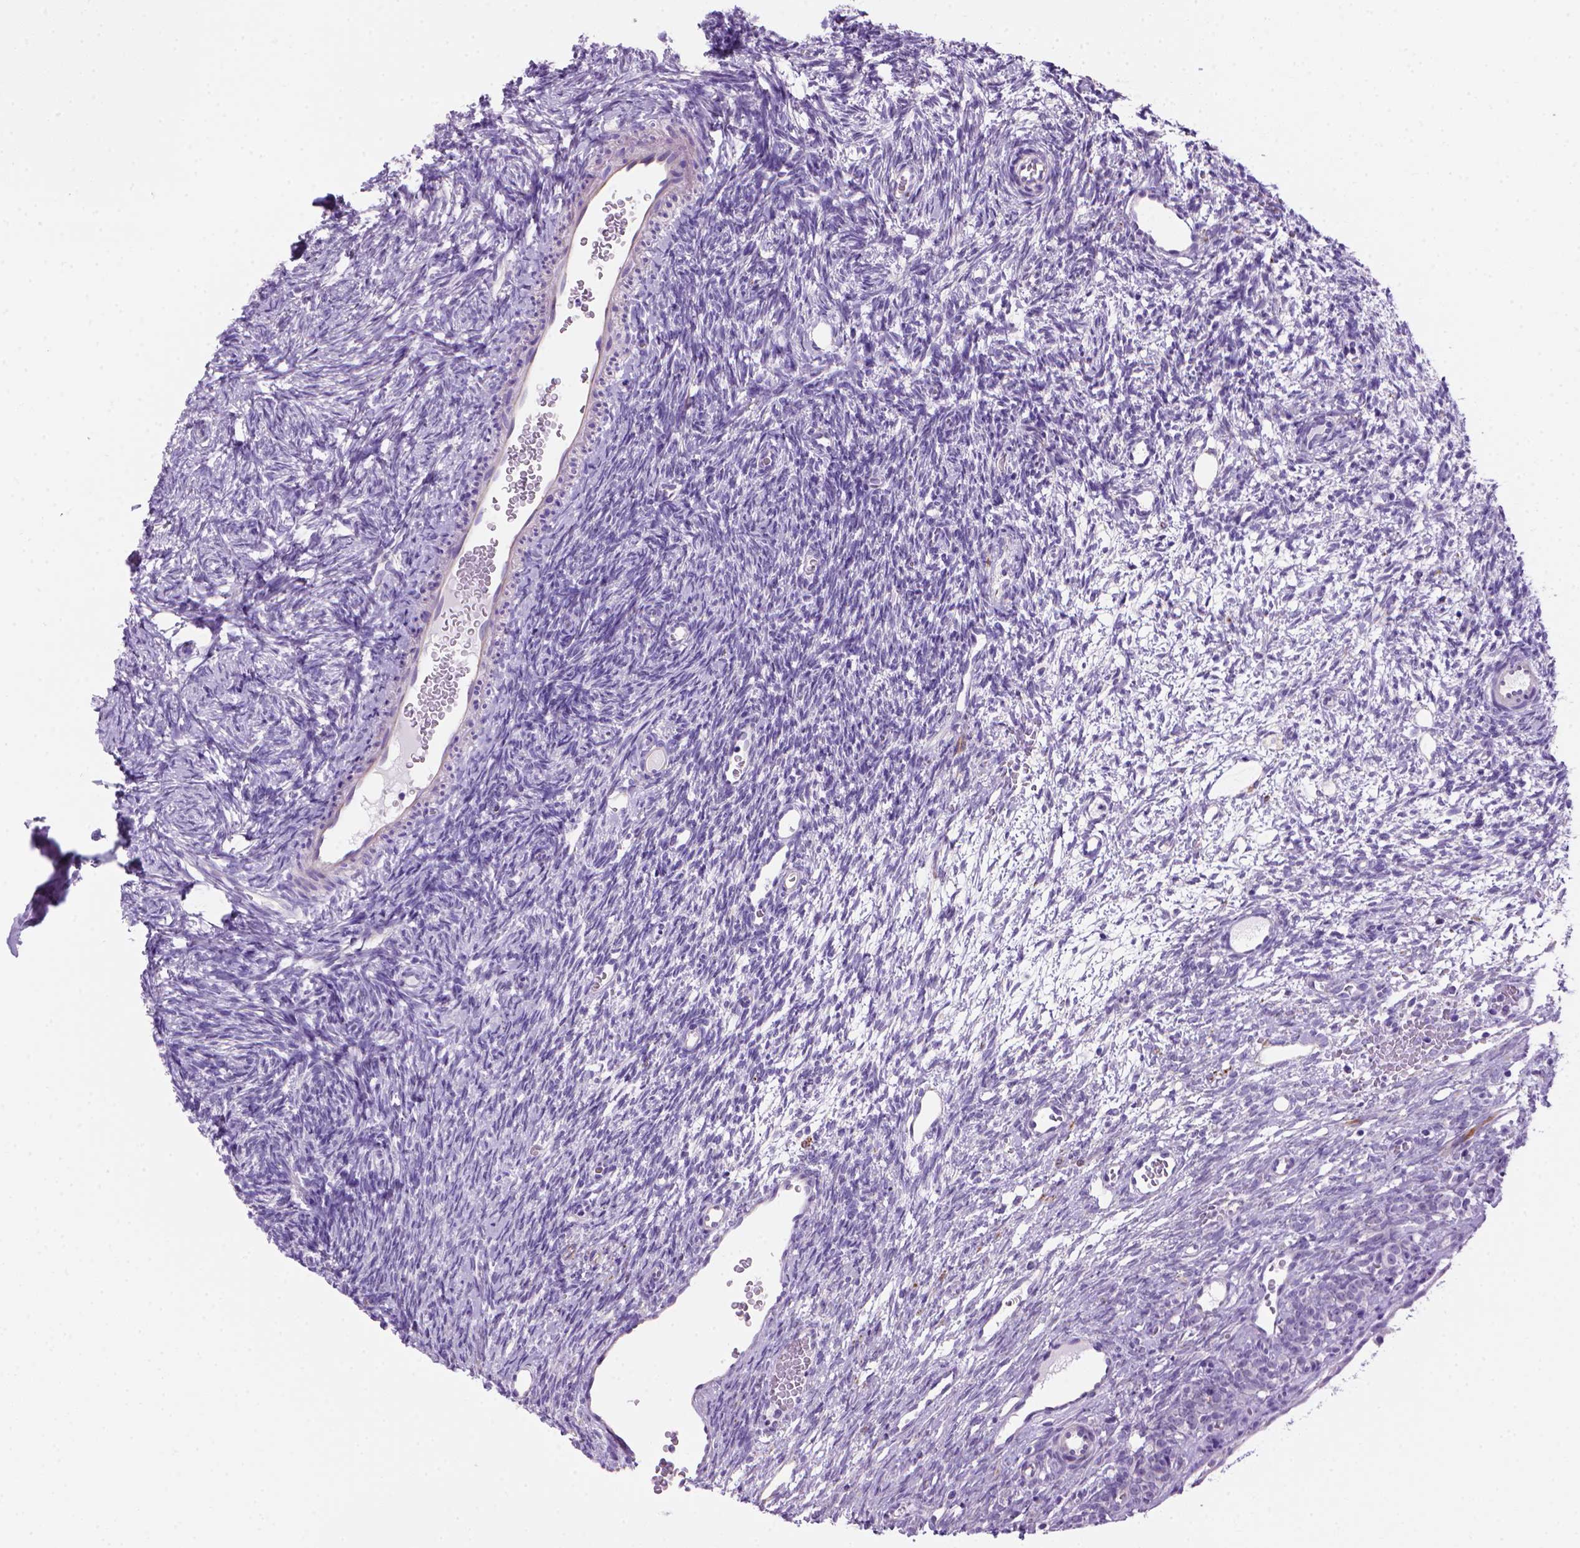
{"staining": {"intensity": "negative", "quantity": "none", "location": "none"}, "tissue": "ovary", "cell_type": "Follicle cells", "image_type": "normal", "snomed": [{"axis": "morphology", "description": "Normal tissue, NOS"}, {"axis": "topography", "description": "Ovary"}], "caption": "Follicle cells show no significant protein positivity in benign ovary. (Stains: DAB immunohistochemistry with hematoxylin counter stain, Microscopy: brightfield microscopy at high magnification).", "gene": "ARHGEF33", "patient": {"sex": "female", "age": 34}}